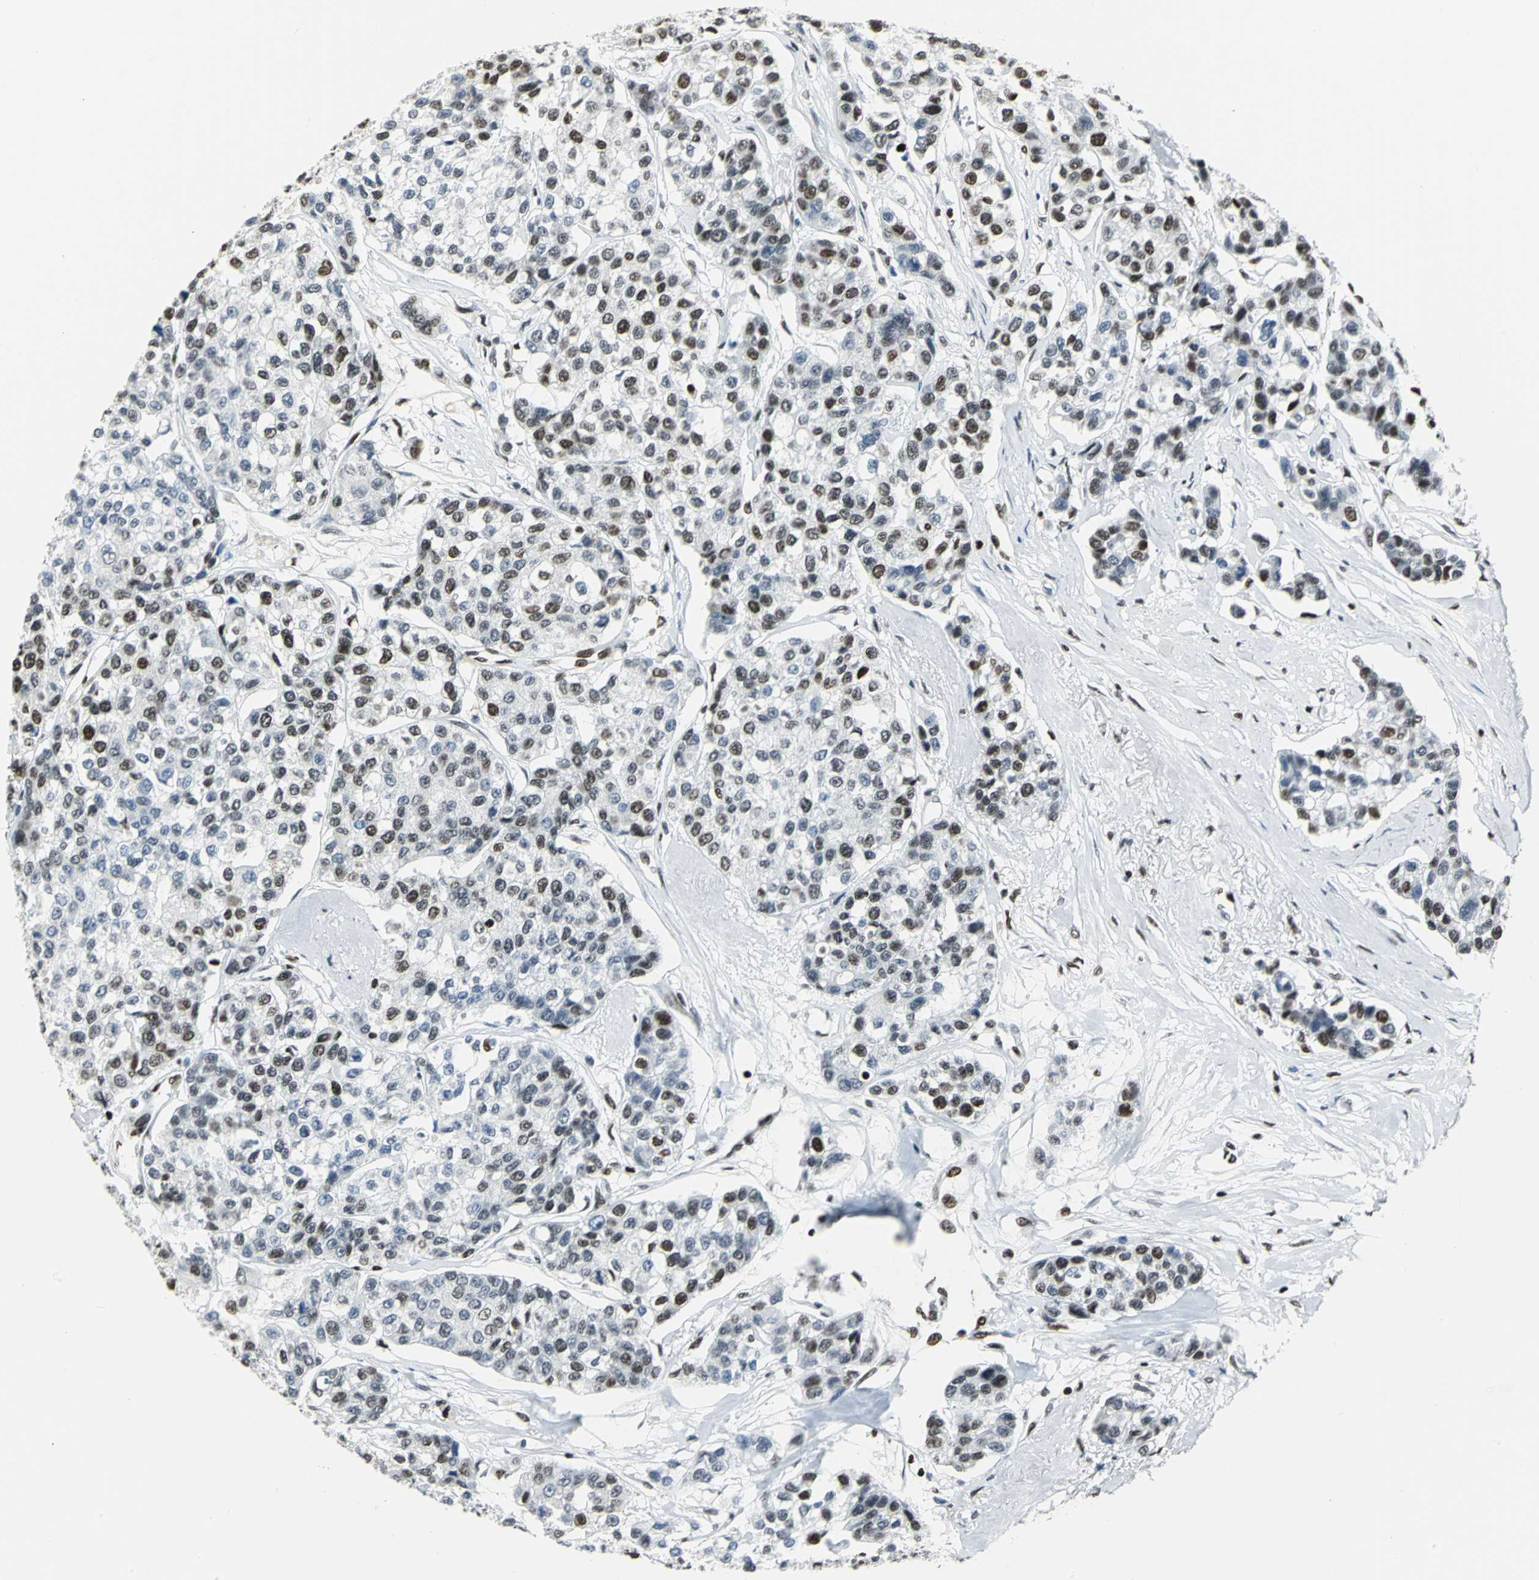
{"staining": {"intensity": "strong", "quantity": "25%-75%", "location": "nuclear"}, "tissue": "breast cancer", "cell_type": "Tumor cells", "image_type": "cancer", "snomed": [{"axis": "morphology", "description": "Duct carcinoma"}, {"axis": "topography", "description": "Breast"}], "caption": "Tumor cells show high levels of strong nuclear staining in about 25%-75% of cells in breast invasive ductal carcinoma.", "gene": "HNRNPD", "patient": {"sex": "female", "age": 51}}